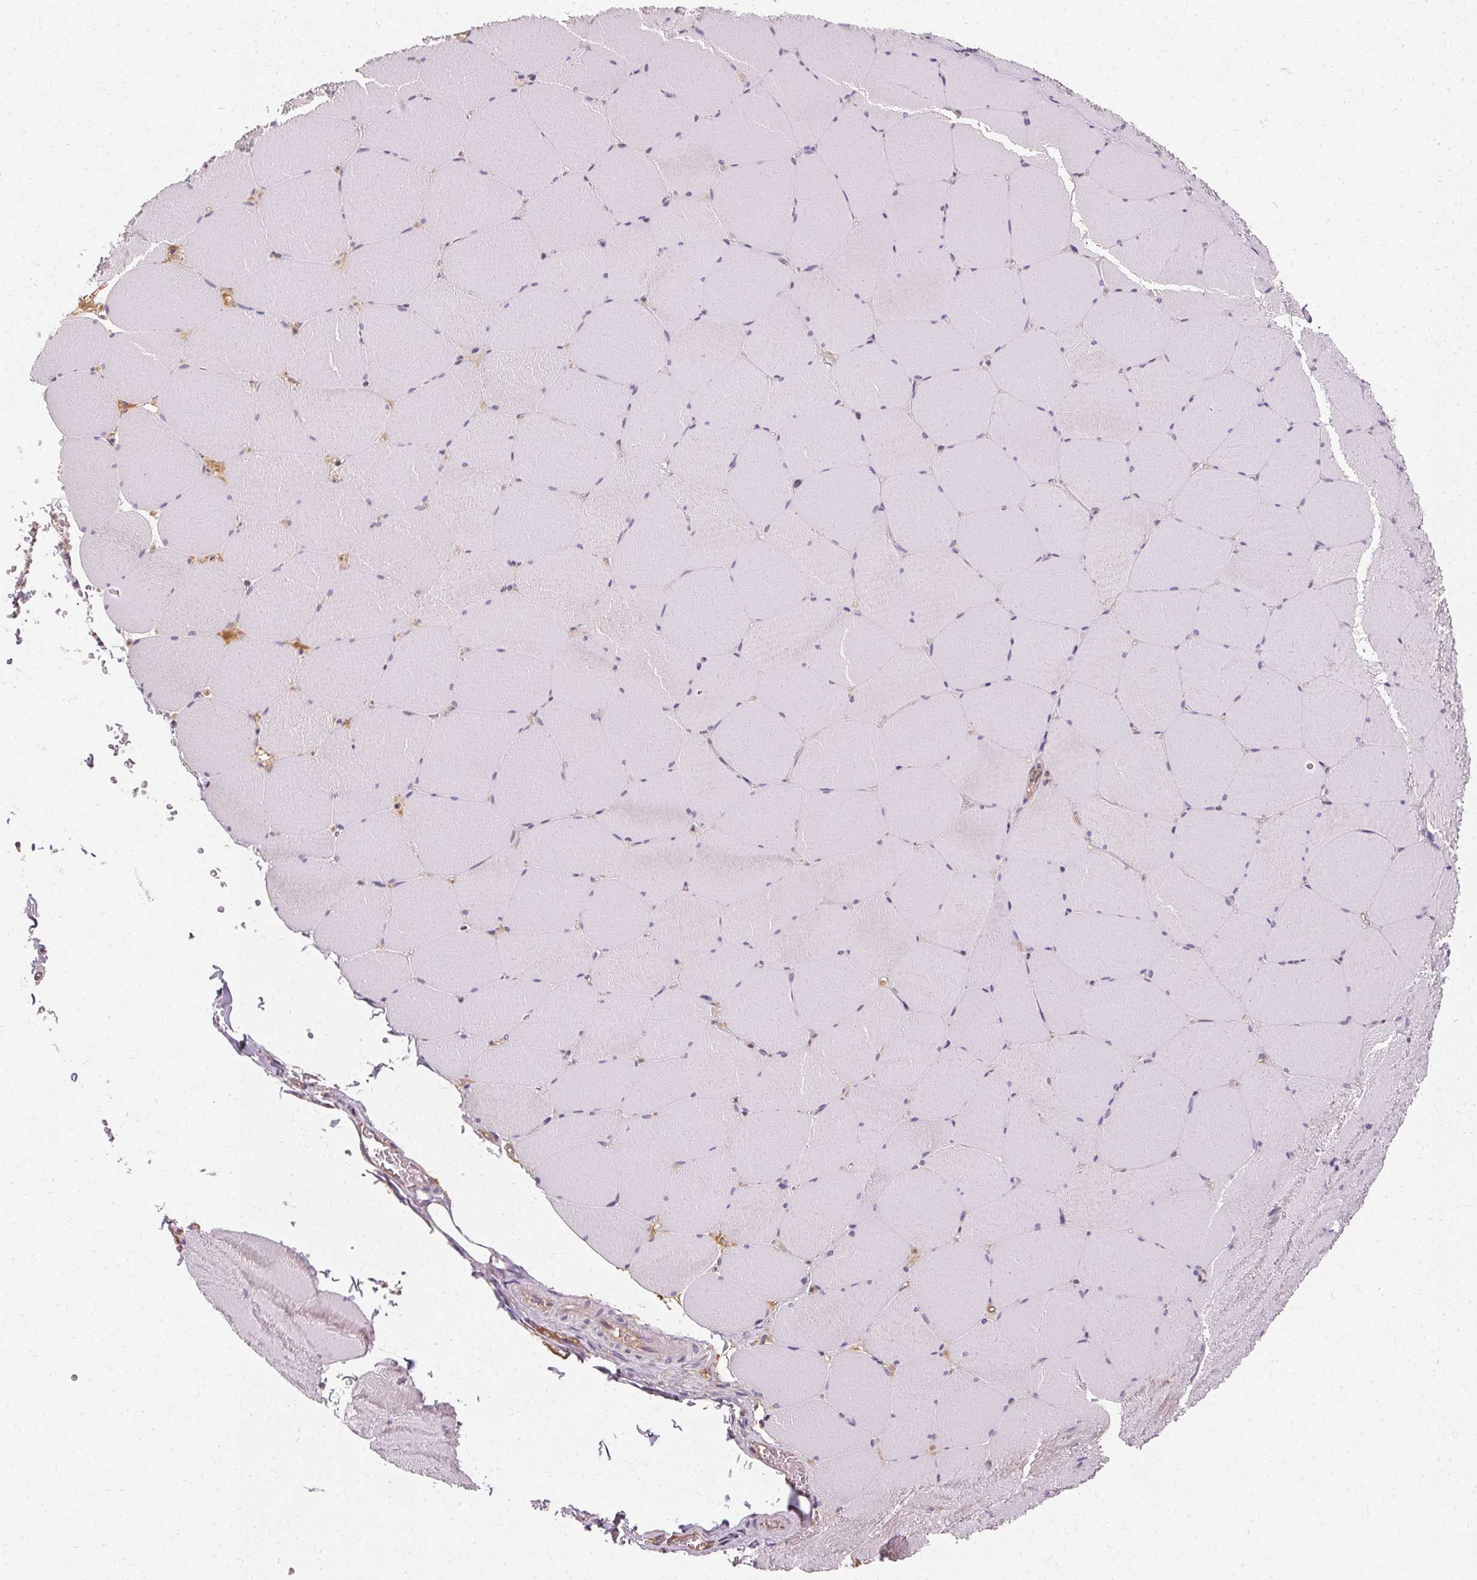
{"staining": {"intensity": "negative", "quantity": "none", "location": "none"}, "tissue": "skeletal muscle", "cell_type": "Myocytes", "image_type": "normal", "snomed": [{"axis": "morphology", "description": "Normal tissue, NOS"}, {"axis": "topography", "description": "Skeletal muscle"}, {"axis": "topography", "description": "Head-Neck"}], "caption": "Skeletal muscle stained for a protein using immunohistochemistry shows no expression myocytes.", "gene": "APLP1", "patient": {"sex": "male", "age": 66}}